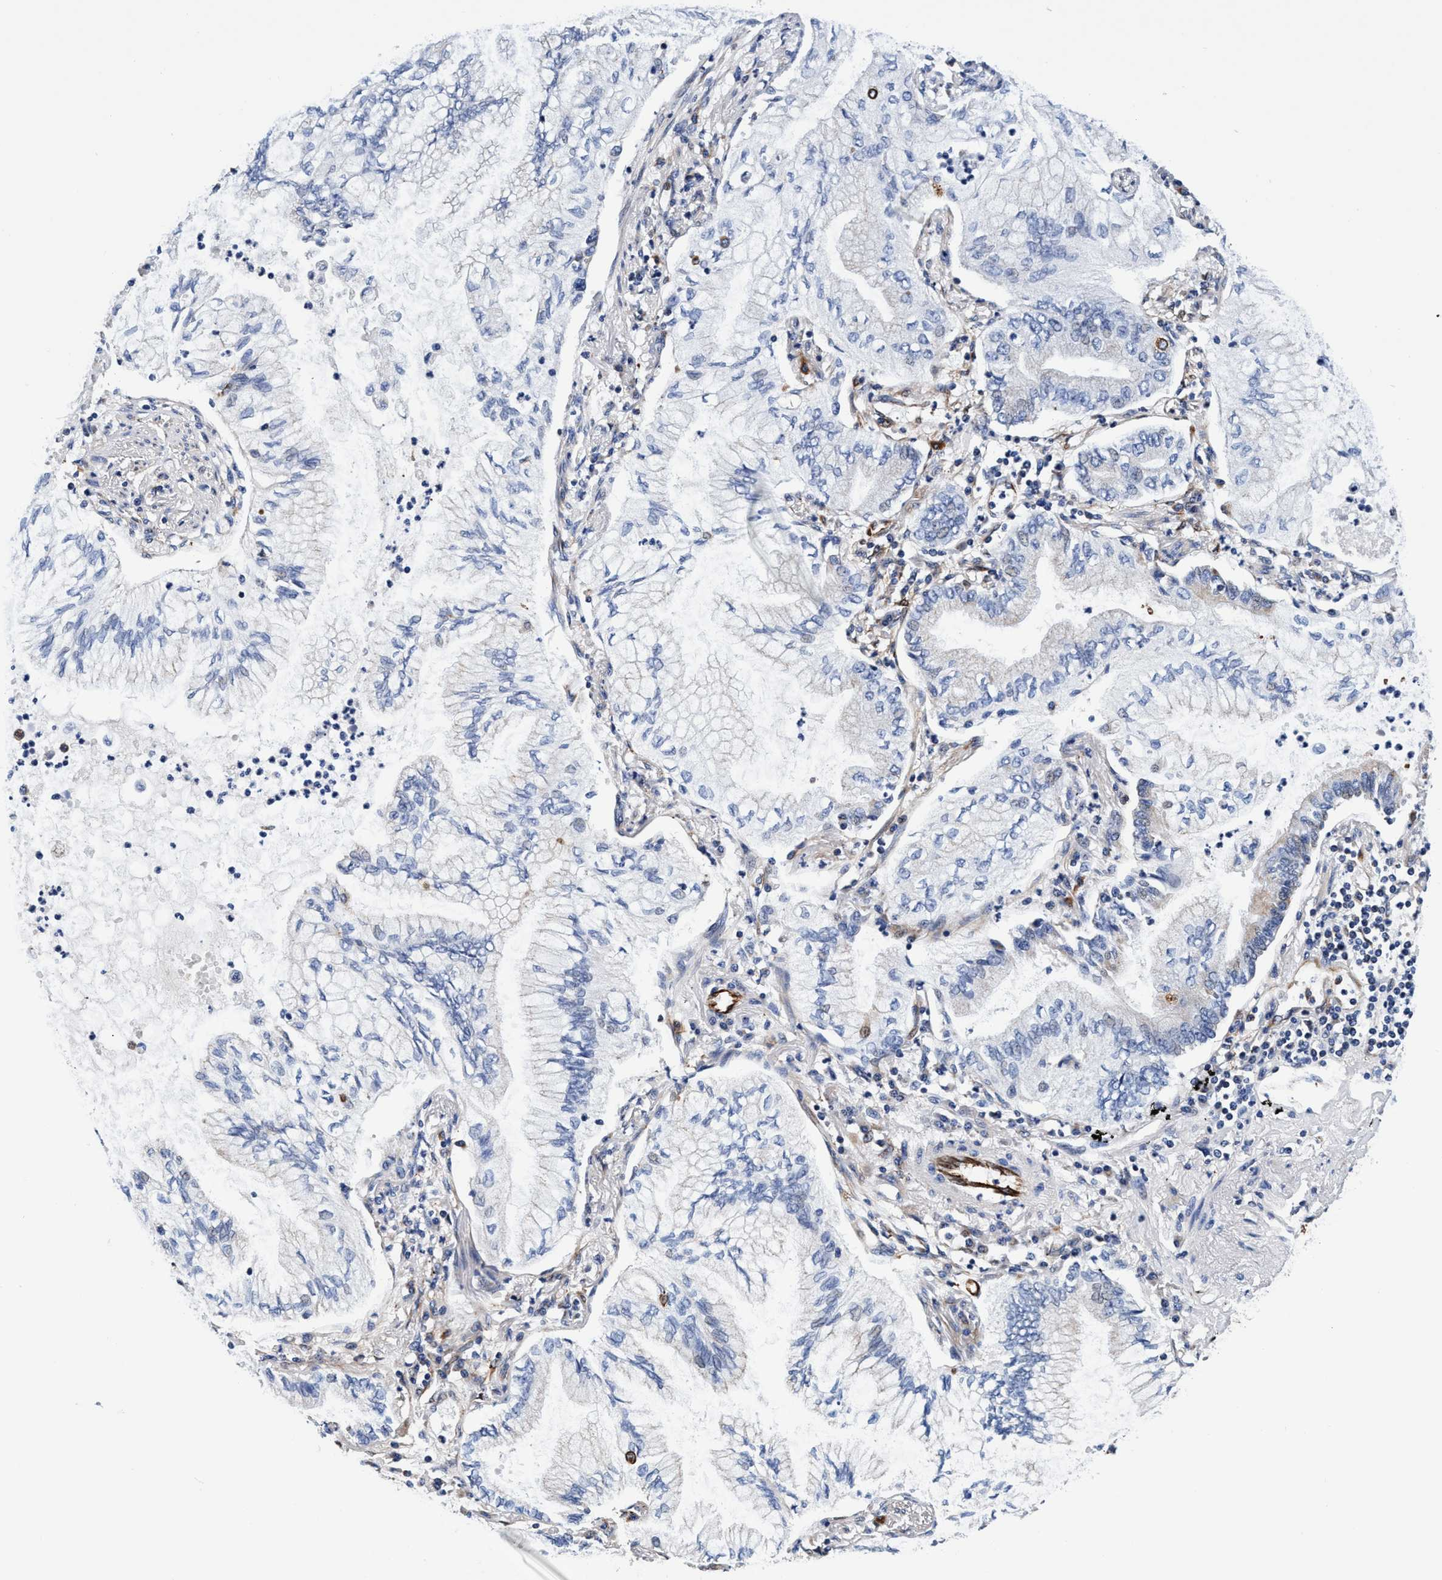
{"staining": {"intensity": "negative", "quantity": "none", "location": "none"}, "tissue": "lung cancer", "cell_type": "Tumor cells", "image_type": "cancer", "snomed": [{"axis": "morphology", "description": "Normal tissue, NOS"}, {"axis": "morphology", "description": "Adenocarcinoma, NOS"}, {"axis": "topography", "description": "Bronchus"}, {"axis": "topography", "description": "Lung"}], "caption": "Lung adenocarcinoma was stained to show a protein in brown. There is no significant positivity in tumor cells. (Brightfield microscopy of DAB IHC at high magnification).", "gene": "UBALD2", "patient": {"sex": "female", "age": 70}}